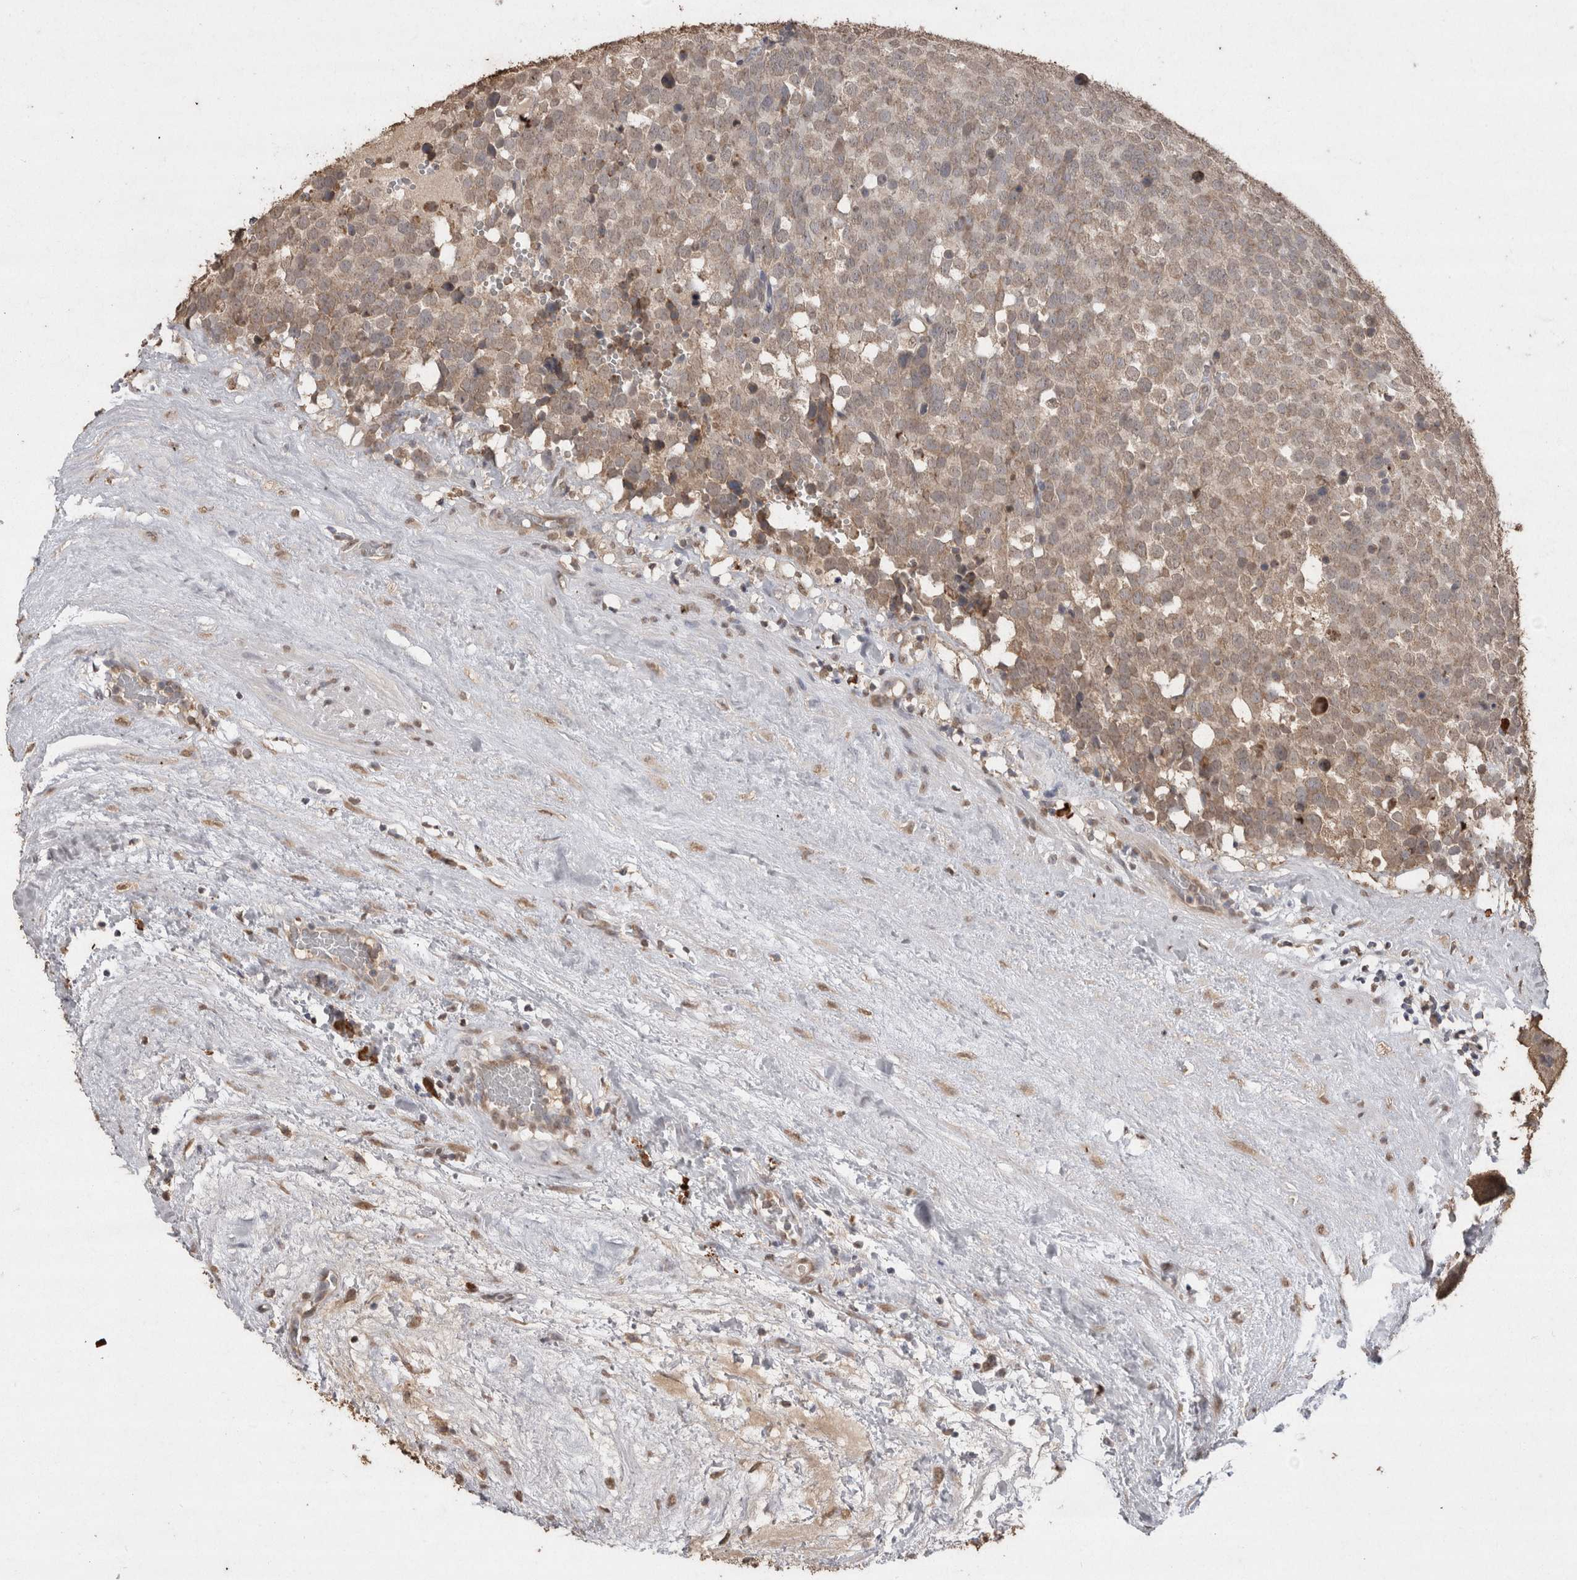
{"staining": {"intensity": "weak", "quantity": ">75%", "location": "cytoplasmic/membranous,nuclear"}, "tissue": "testis cancer", "cell_type": "Tumor cells", "image_type": "cancer", "snomed": [{"axis": "morphology", "description": "Seminoma, NOS"}, {"axis": "topography", "description": "Testis"}], "caption": "Seminoma (testis) stained with immunohistochemistry exhibits weak cytoplasmic/membranous and nuclear staining in approximately >75% of tumor cells.", "gene": "CRELD2", "patient": {"sex": "male", "age": 71}}